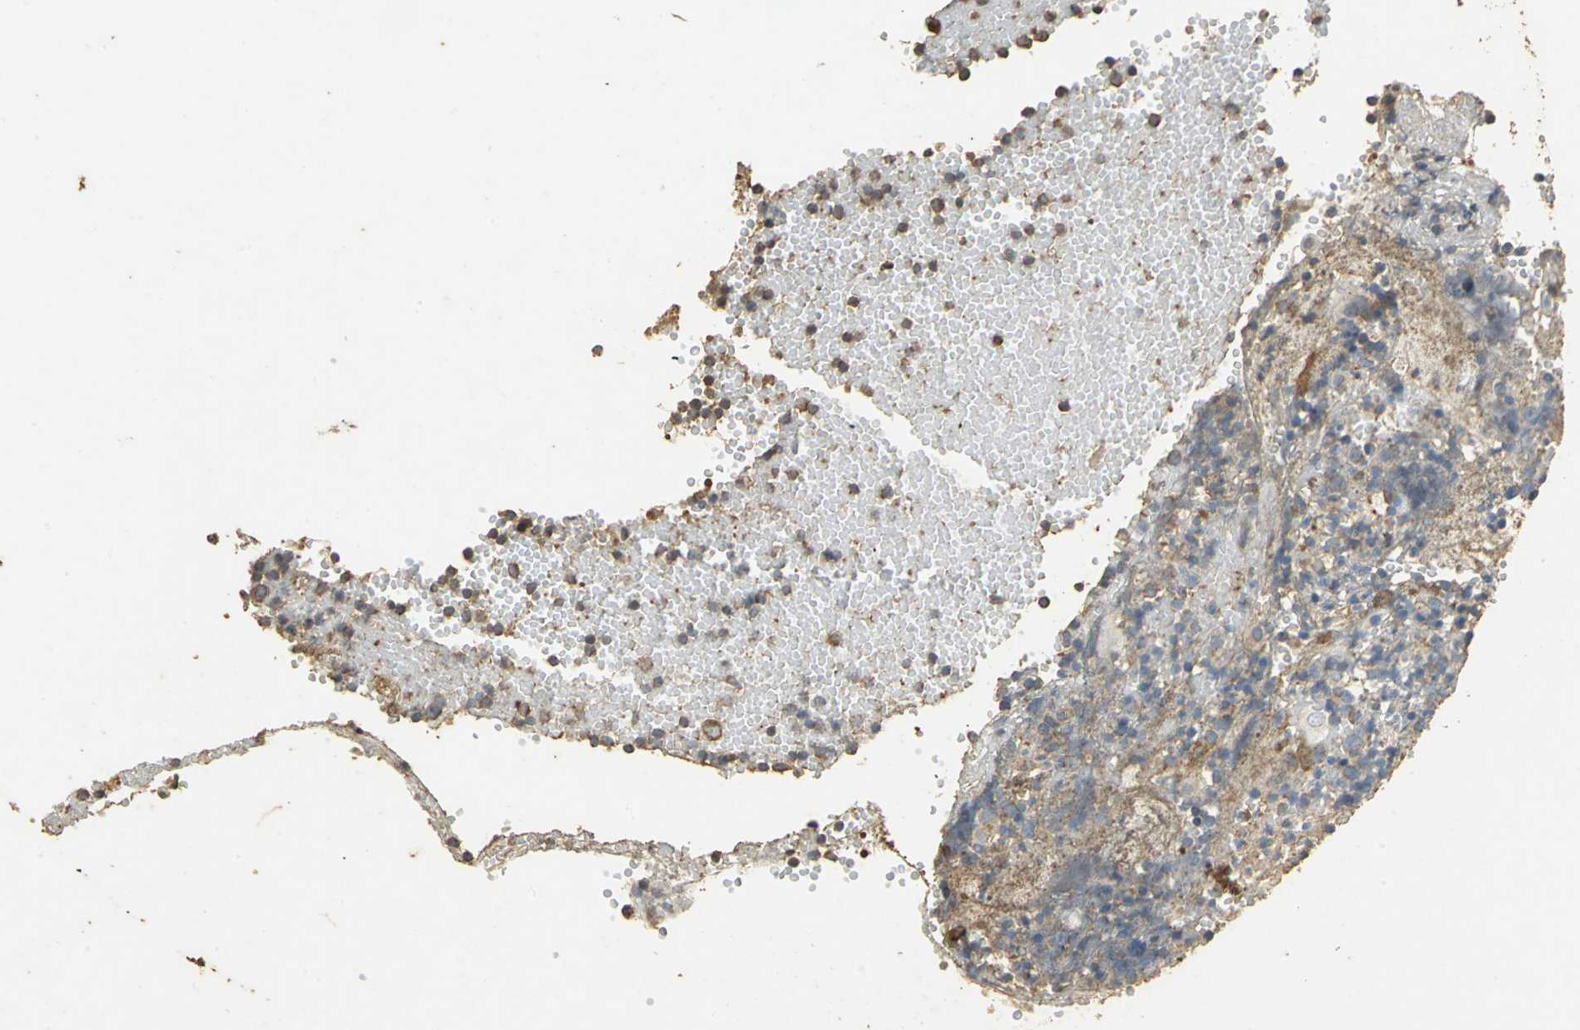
{"staining": {"intensity": "weak", "quantity": "25%-75%", "location": "cytoplasmic/membranous"}, "tissue": "tonsil", "cell_type": "Germinal center cells", "image_type": "normal", "snomed": [{"axis": "morphology", "description": "Normal tissue, NOS"}, {"axis": "topography", "description": "Tonsil"}], "caption": "Immunohistochemical staining of normal human tonsil displays weak cytoplasmic/membranous protein staining in about 25%-75% of germinal center cells.", "gene": "ACSL4", "patient": {"sex": "female", "age": 40}}